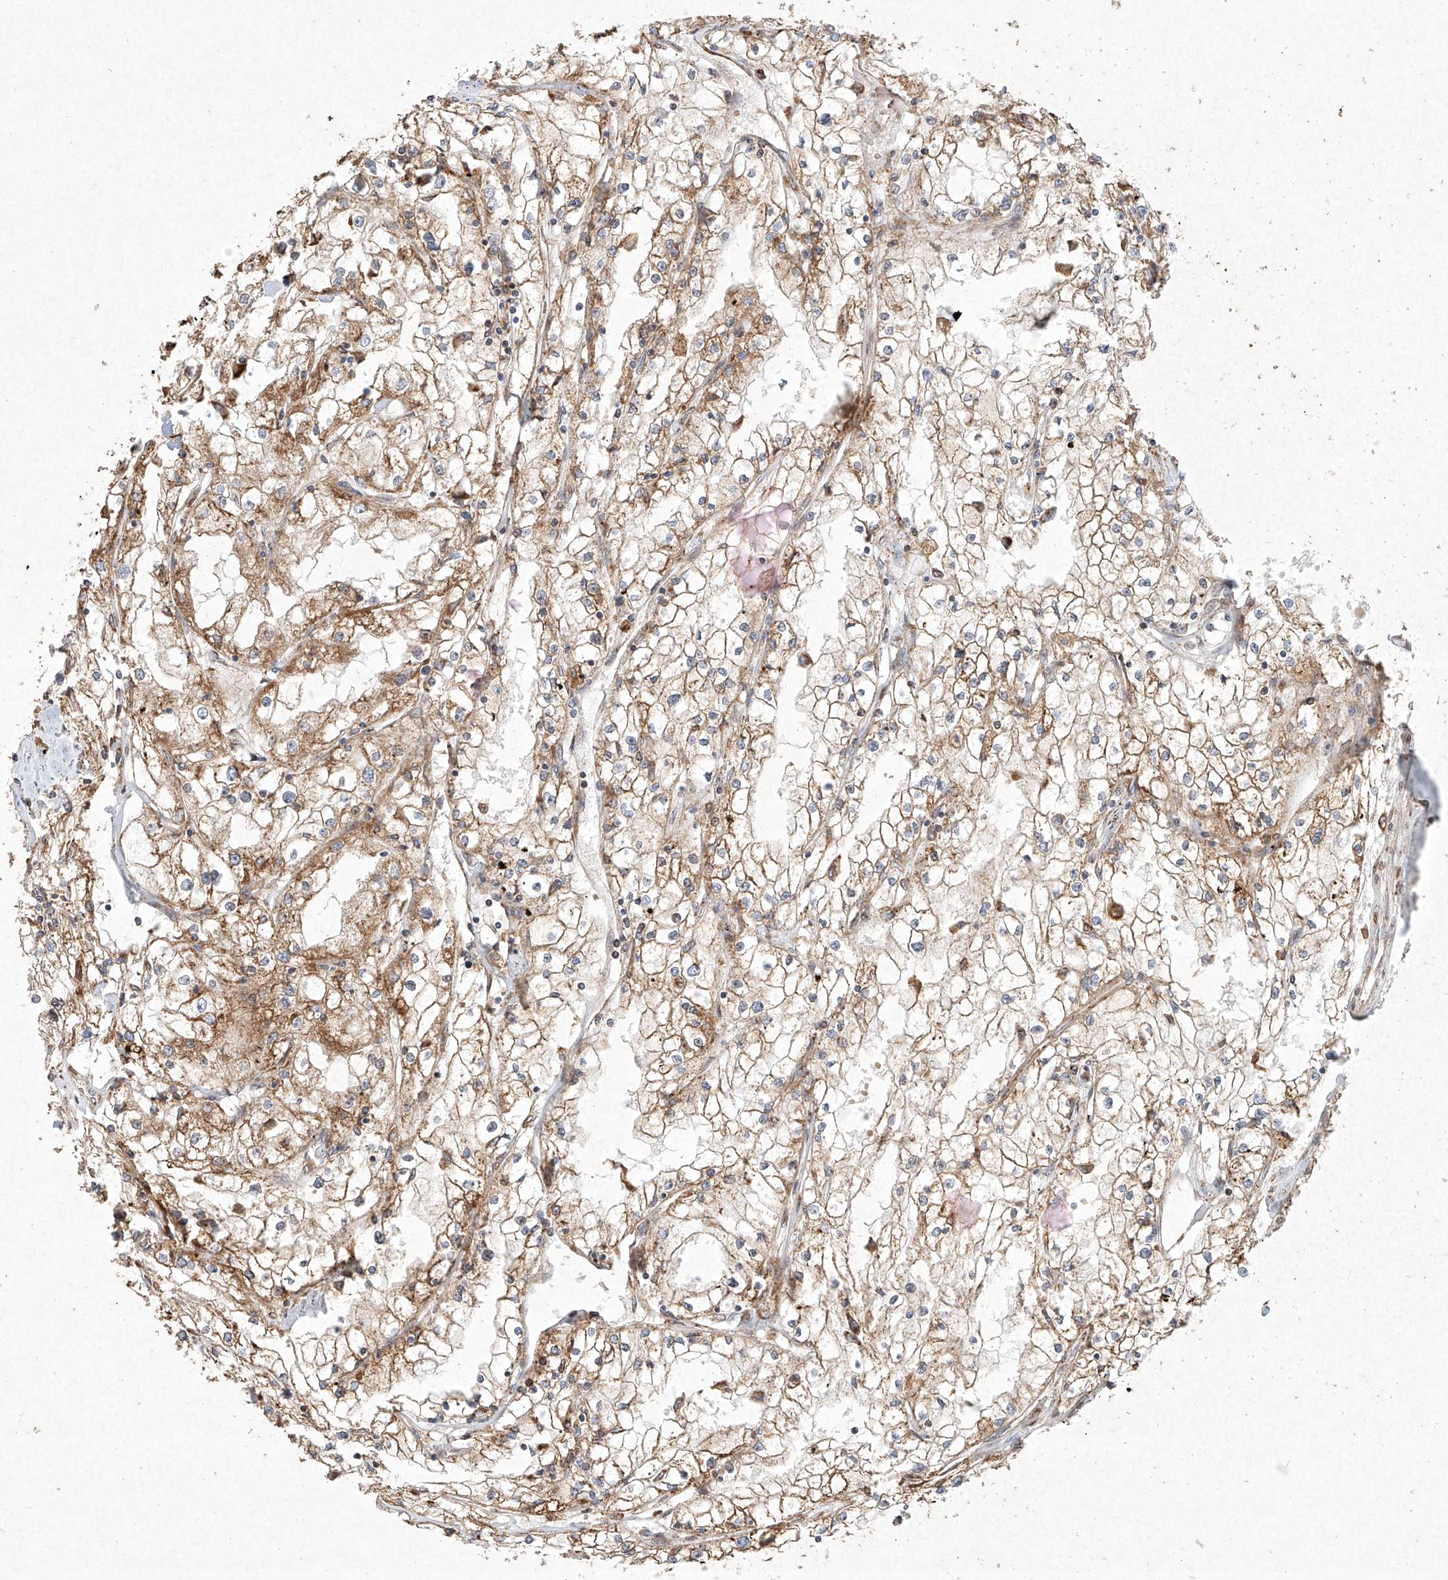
{"staining": {"intensity": "moderate", "quantity": ">75%", "location": "cytoplasmic/membranous"}, "tissue": "renal cancer", "cell_type": "Tumor cells", "image_type": "cancer", "snomed": [{"axis": "morphology", "description": "Adenocarcinoma, NOS"}, {"axis": "topography", "description": "Kidney"}], "caption": "Human renal adenocarcinoma stained with a protein marker exhibits moderate staining in tumor cells.", "gene": "SEMA3B", "patient": {"sex": "male", "age": 56}}